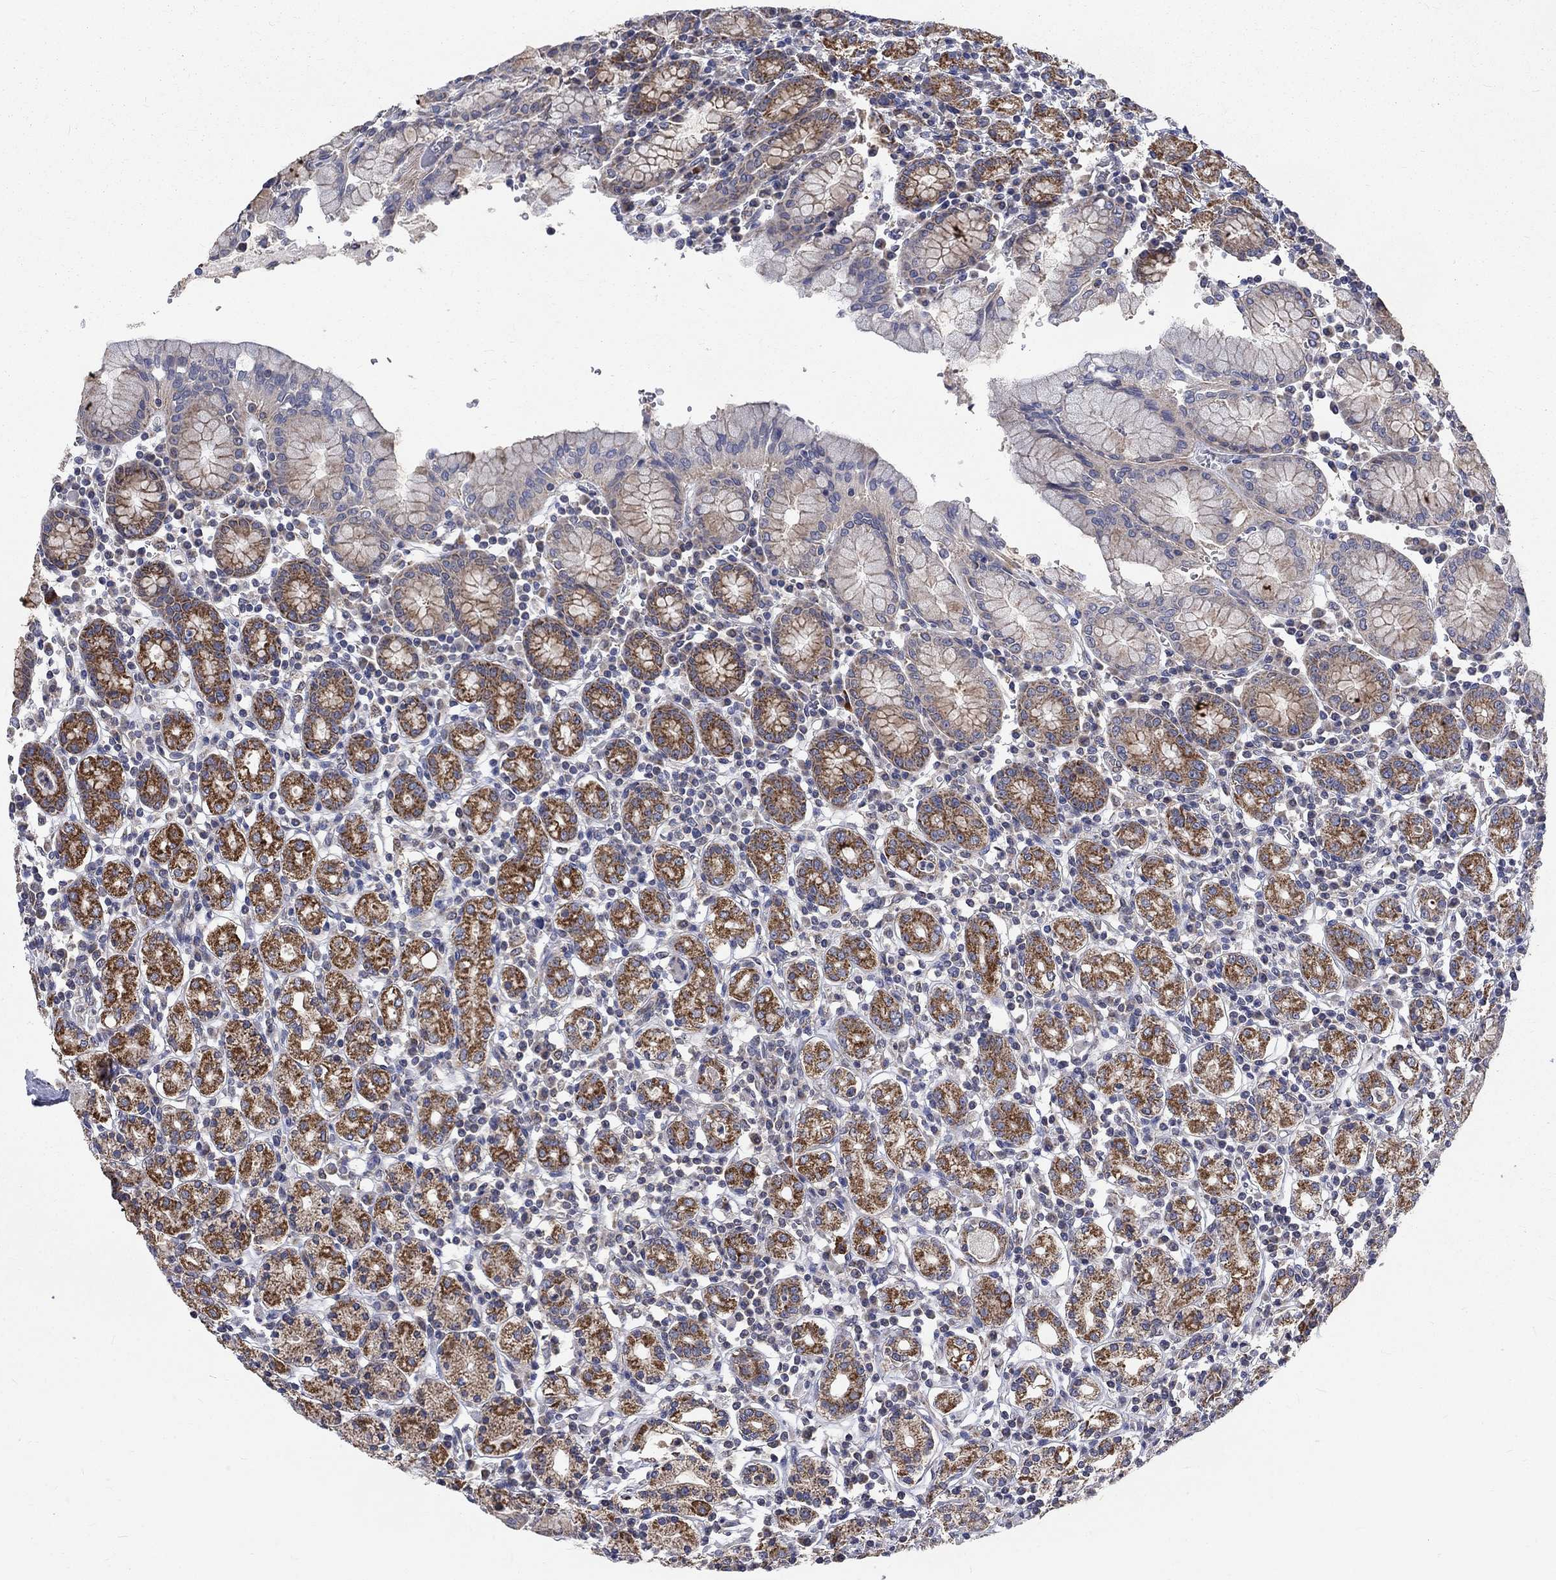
{"staining": {"intensity": "moderate", "quantity": ">75%", "location": "cytoplasmic/membranous"}, "tissue": "stomach", "cell_type": "Glandular cells", "image_type": "normal", "snomed": [{"axis": "morphology", "description": "Normal tissue, NOS"}, {"axis": "topography", "description": "Stomach, upper"}, {"axis": "topography", "description": "Stomach"}], "caption": "Immunohistochemistry of benign stomach demonstrates medium levels of moderate cytoplasmic/membranous positivity in about >75% of glandular cells.", "gene": "NME7", "patient": {"sex": "male", "age": 62}}